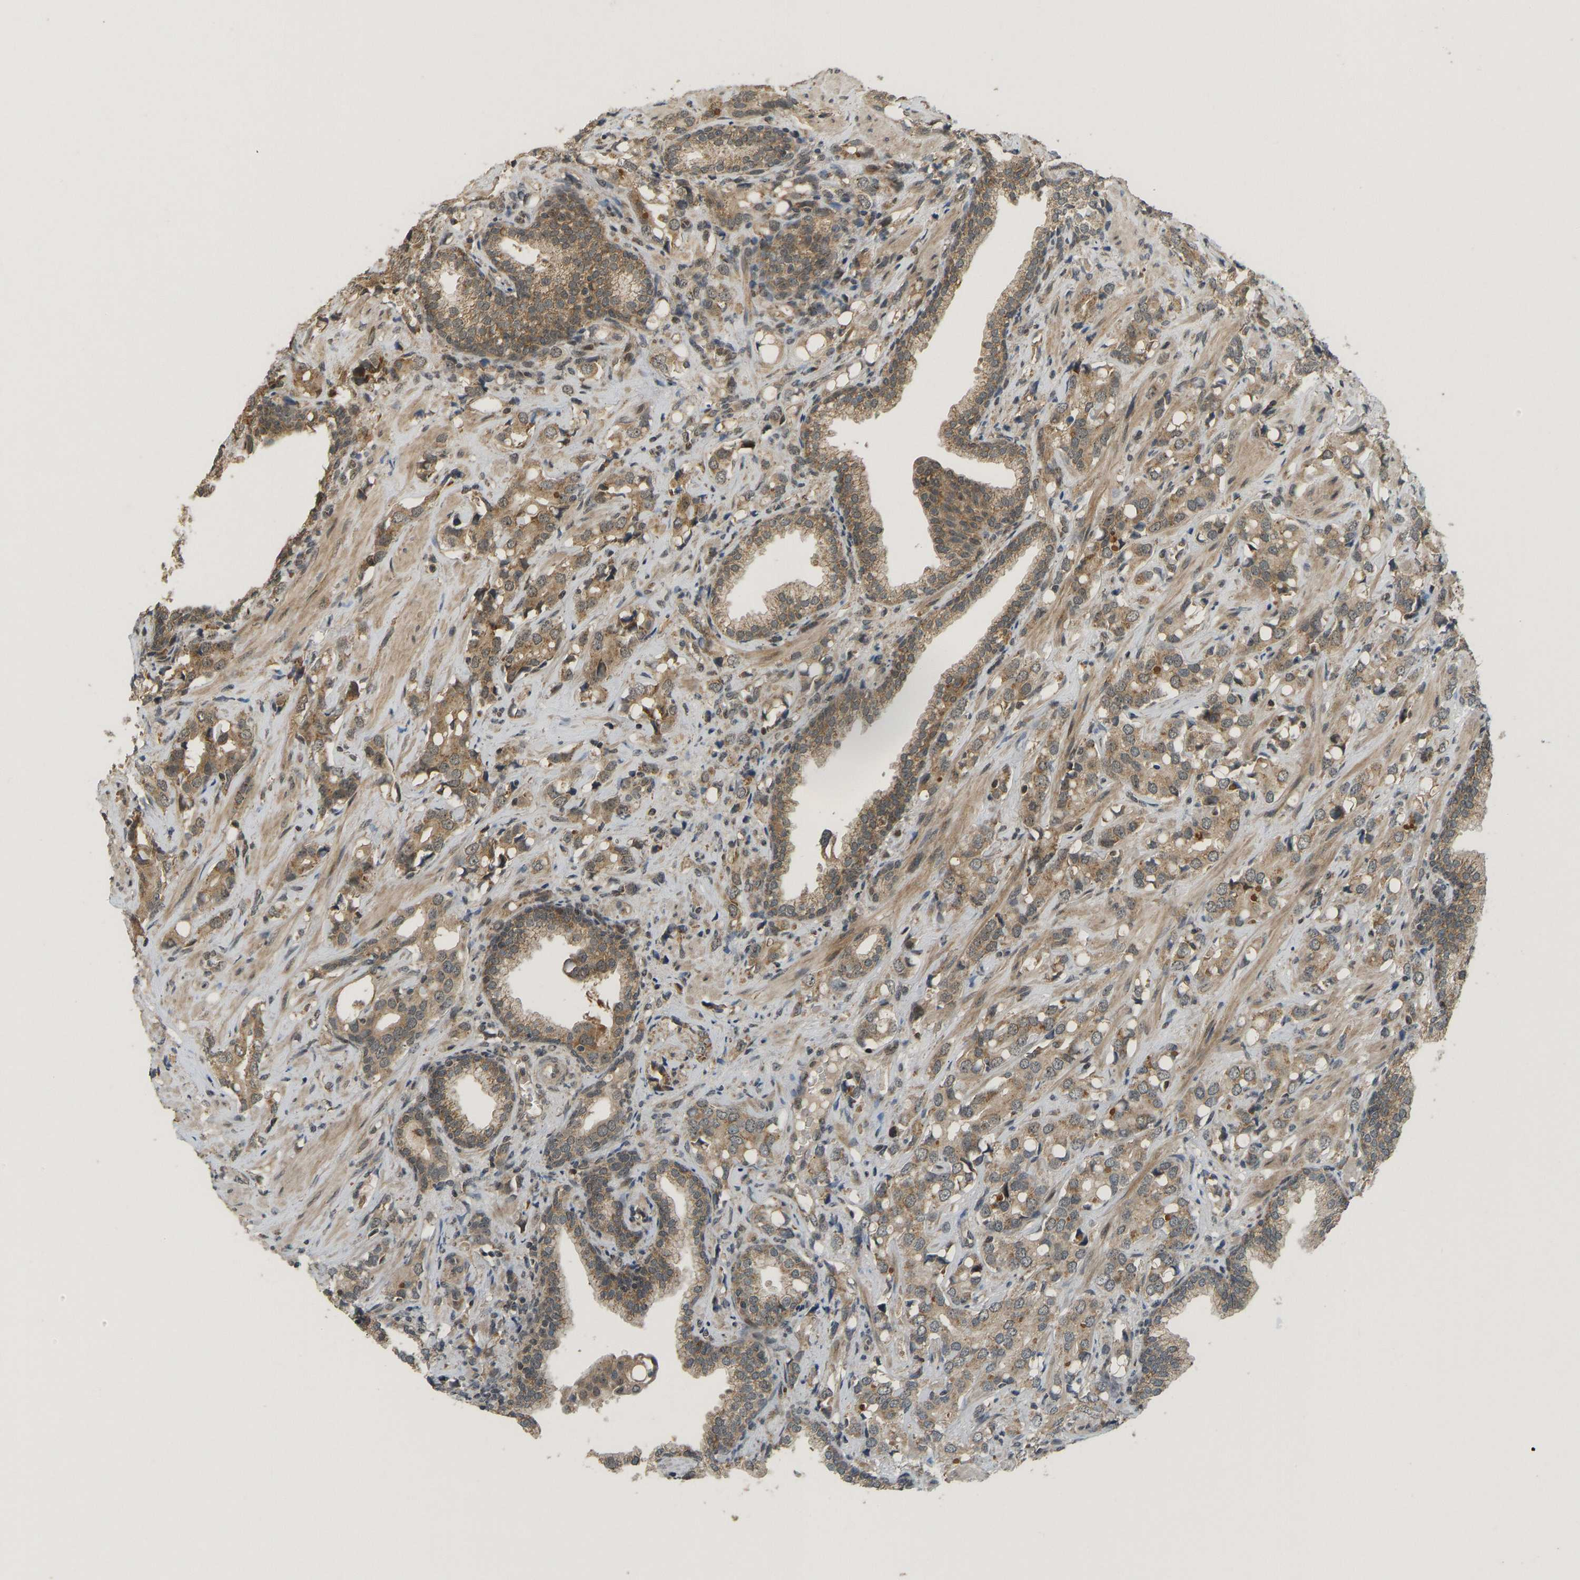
{"staining": {"intensity": "moderate", "quantity": ">75%", "location": "cytoplasmic/membranous"}, "tissue": "prostate cancer", "cell_type": "Tumor cells", "image_type": "cancer", "snomed": [{"axis": "morphology", "description": "Adenocarcinoma, High grade"}, {"axis": "topography", "description": "Prostate"}], "caption": "Immunohistochemistry (IHC) photomicrograph of prostate cancer (high-grade adenocarcinoma) stained for a protein (brown), which exhibits medium levels of moderate cytoplasmic/membranous staining in approximately >75% of tumor cells.", "gene": "ACADS", "patient": {"sex": "male", "age": 52}}